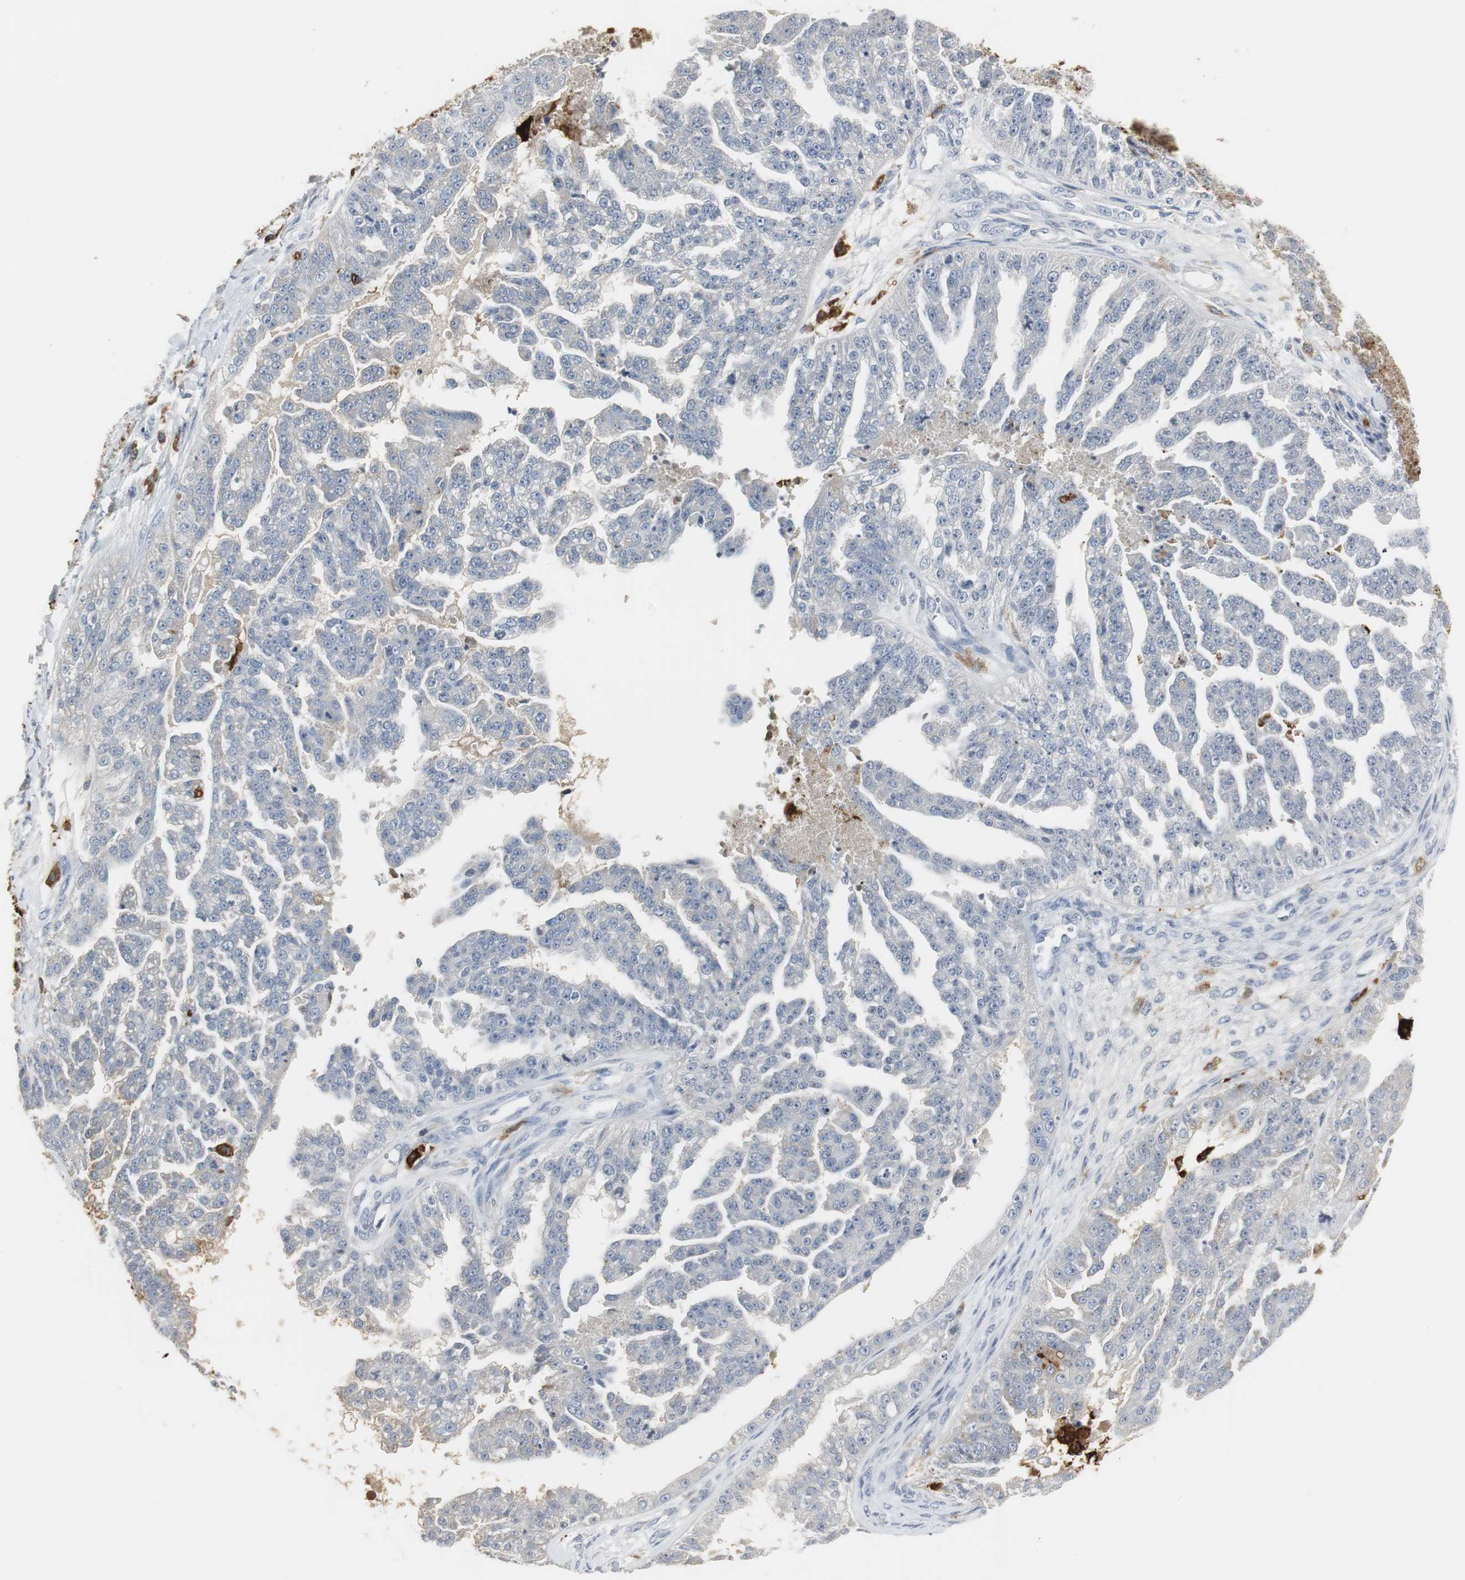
{"staining": {"intensity": "negative", "quantity": "none", "location": "none"}, "tissue": "ovarian cancer", "cell_type": "Tumor cells", "image_type": "cancer", "snomed": [{"axis": "morphology", "description": "Carcinoma, NOS"}, {"axis": "topography", "description": "Soft tissue"}, {"axis": "topography", "description": "Ovary"}], "caption": "A photomicrograph of carcinoma (ovarian) stained for a protein demonstrates no brown staining in tumor cells.", "gene": "PI15", "patient": {"sex": "female", "age": 54}}